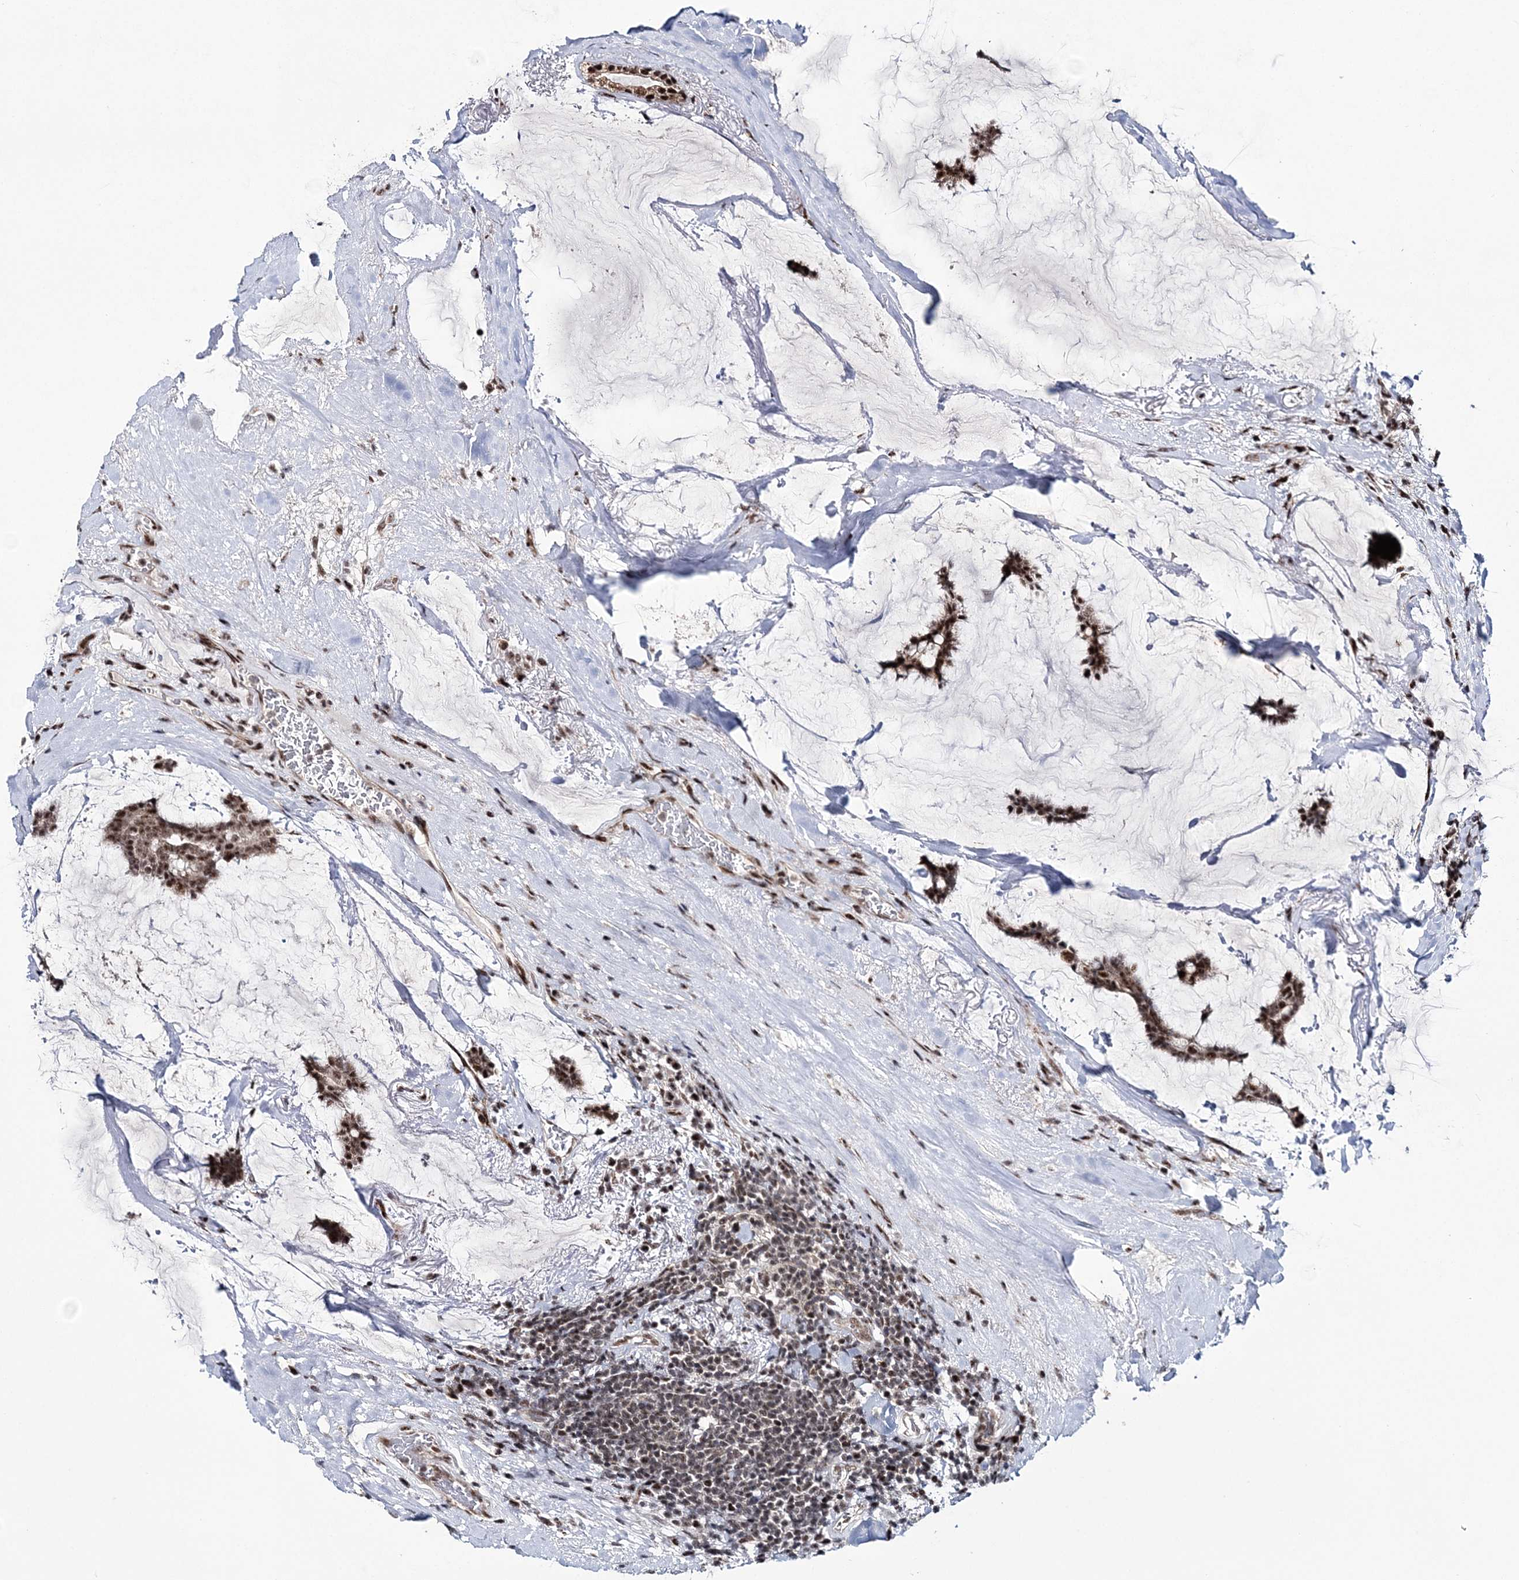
{"staining": {"intensity": "strong", "quantity": ">75%", "location": "nuclear"}, "tissue": "breast cancer", "cell_type": "Tumor cells", "image_type": "cancer", "snomed": [{"axis": "morphology", "description": "Duct carcinoma"}, {"axis": "topography", "description": "Breast"}], "caption": "Immunohistochemistry staining of intraductal carcinoma (breast), which exhibits high levels of strong nuclear positivity in about >75% of tumor cells indicating strong nuclear protein positivity. The staining was performed using DAB (3,3'-diaminobenzidine) (brown) for protein detection and nuclei were counterstained in hematoxylin (blue).", "gene": "TATDN2", "patient": {"sex": "female", "age": 93}}